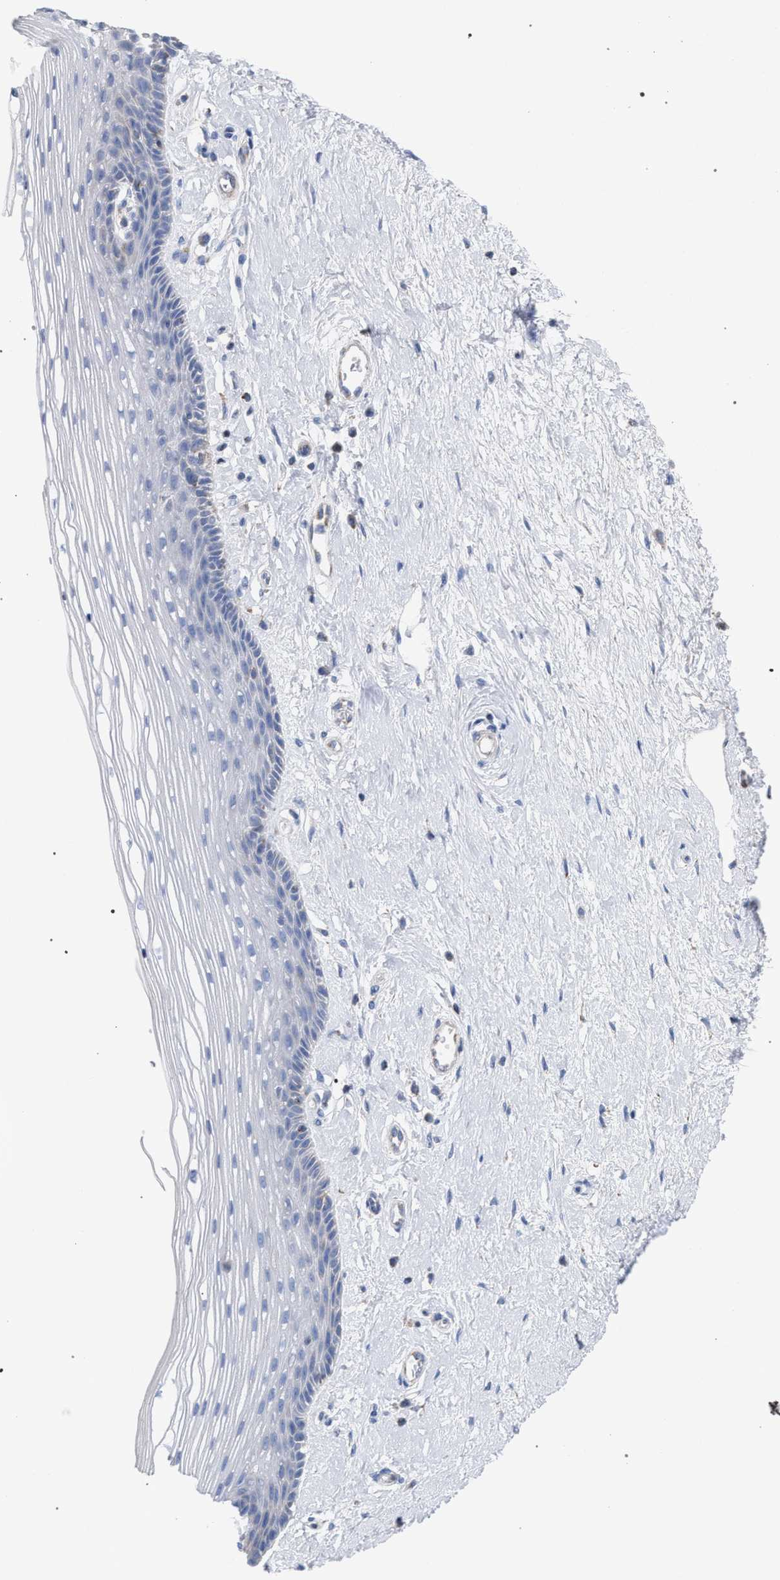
{"staining": {"intensity": "weak", "quantity": "<25%", "location": "cytoplasmic/membranous"}, "tissue": "vagina", "cell_type": "Squamous epithelial cells", "image_type": "normal", "snomed": [{"axis": "morphology", "description": "Normal tissue, NOS"}, {"axis": "topography", "description": "Vagina"}], "caption": "IHC of unremarkable human vagina reveals no staining in squamous epithelial cells.", "gene": "ECI2", "patient": {"sex": "female", "age": 46}}